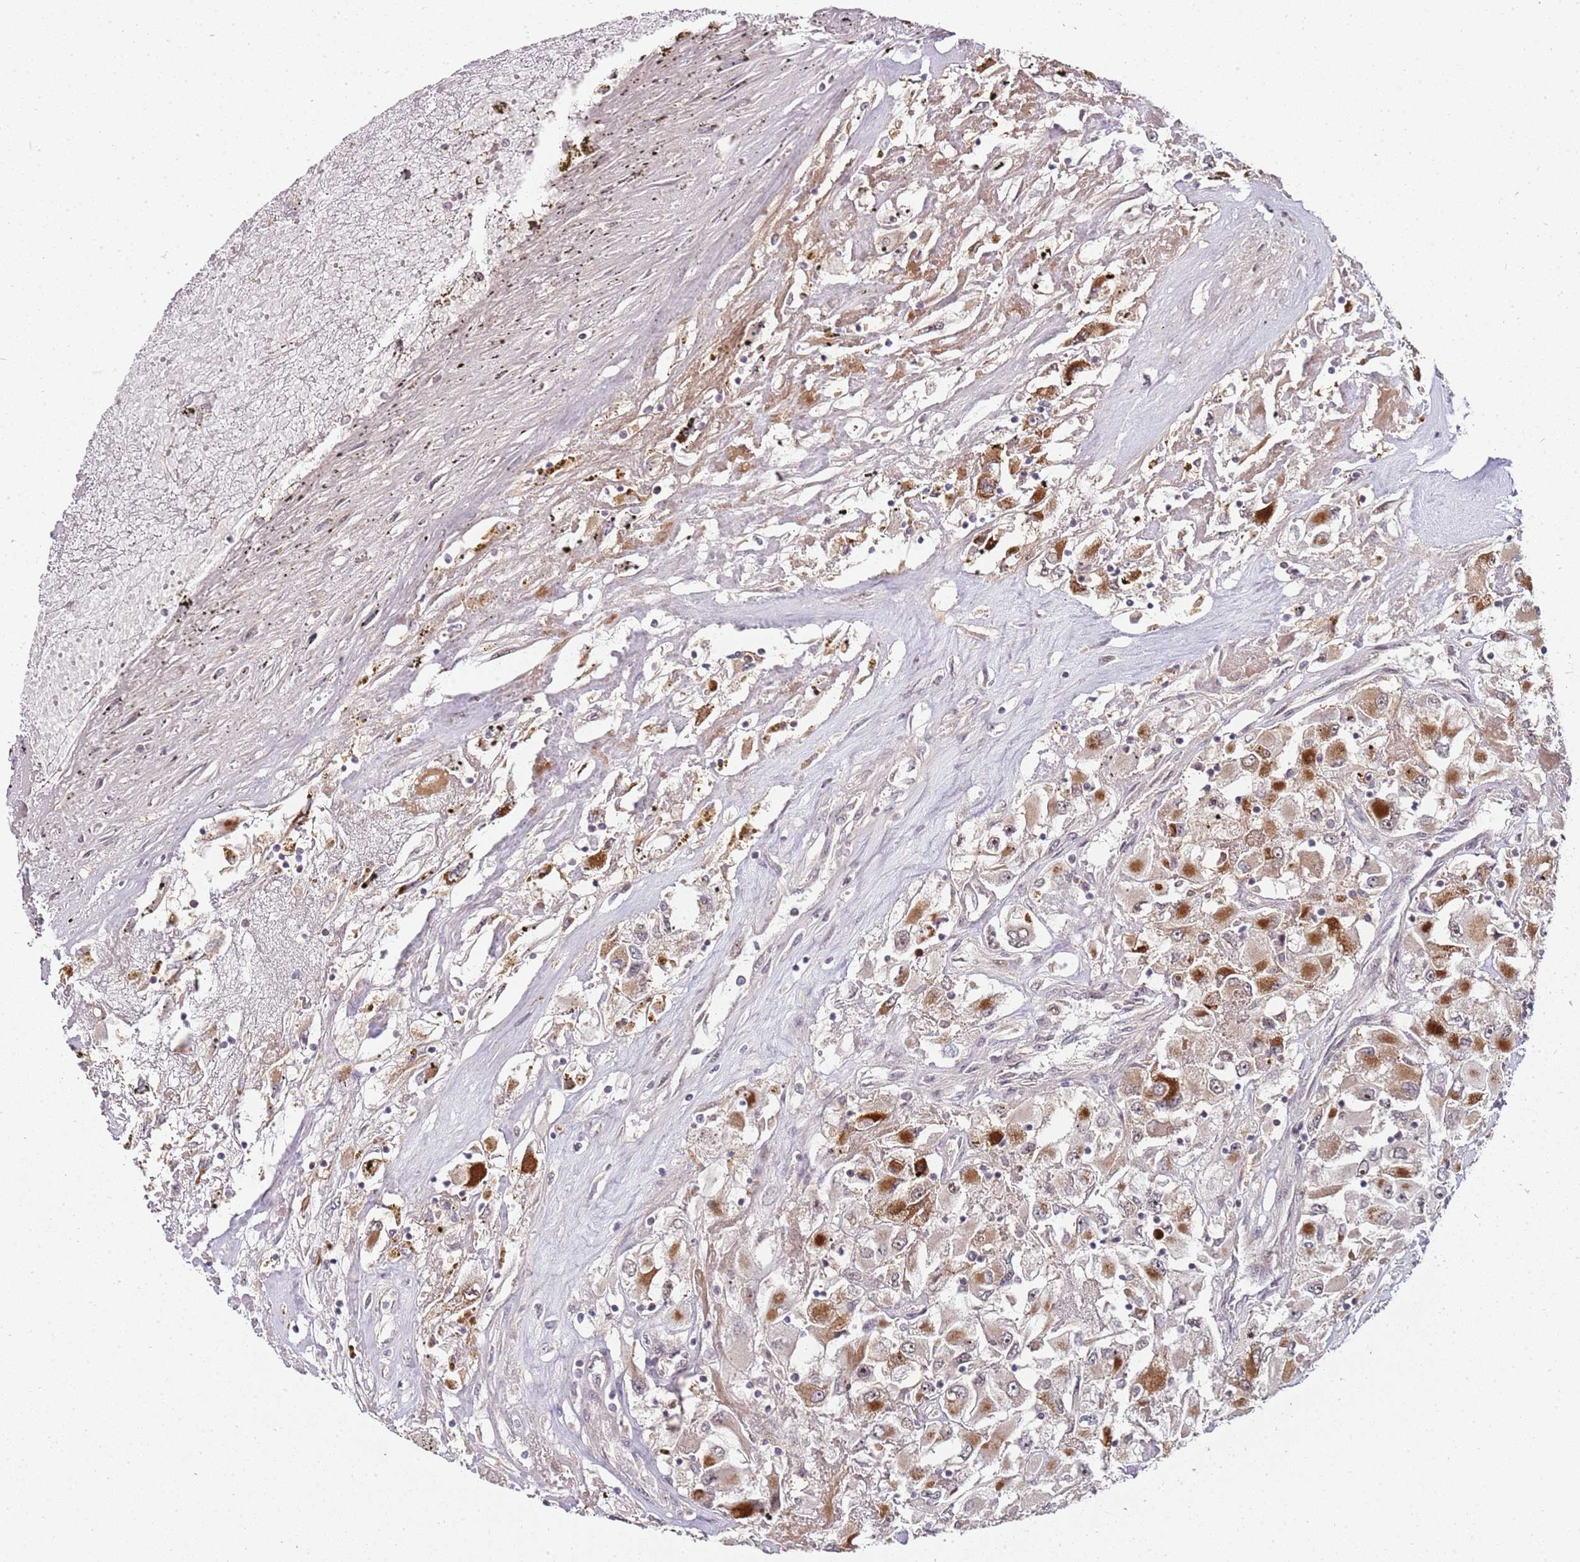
{"staining": {"intensity": "strong", "quantity": "<25%", "location": "cytoplasmic/membranous"}, "tissue": "renal cancer", "cell_type": "Tumor cells", "image_type": "cancer", "snomed": [{"axis": "morphology", "description": "Adenocarcinoma, NOS"}, {"axis": "topography", "description": "Kidney"}], "caption": "This photomicrograph reveals IHC staining of human renal cancer (adenocarcinoma), with medium strong cytoplasmic/membranous positivity in approximately <25% of tumor cells.", "gene": "EDC3", "patient": {"sex": "female", "age": 52}}